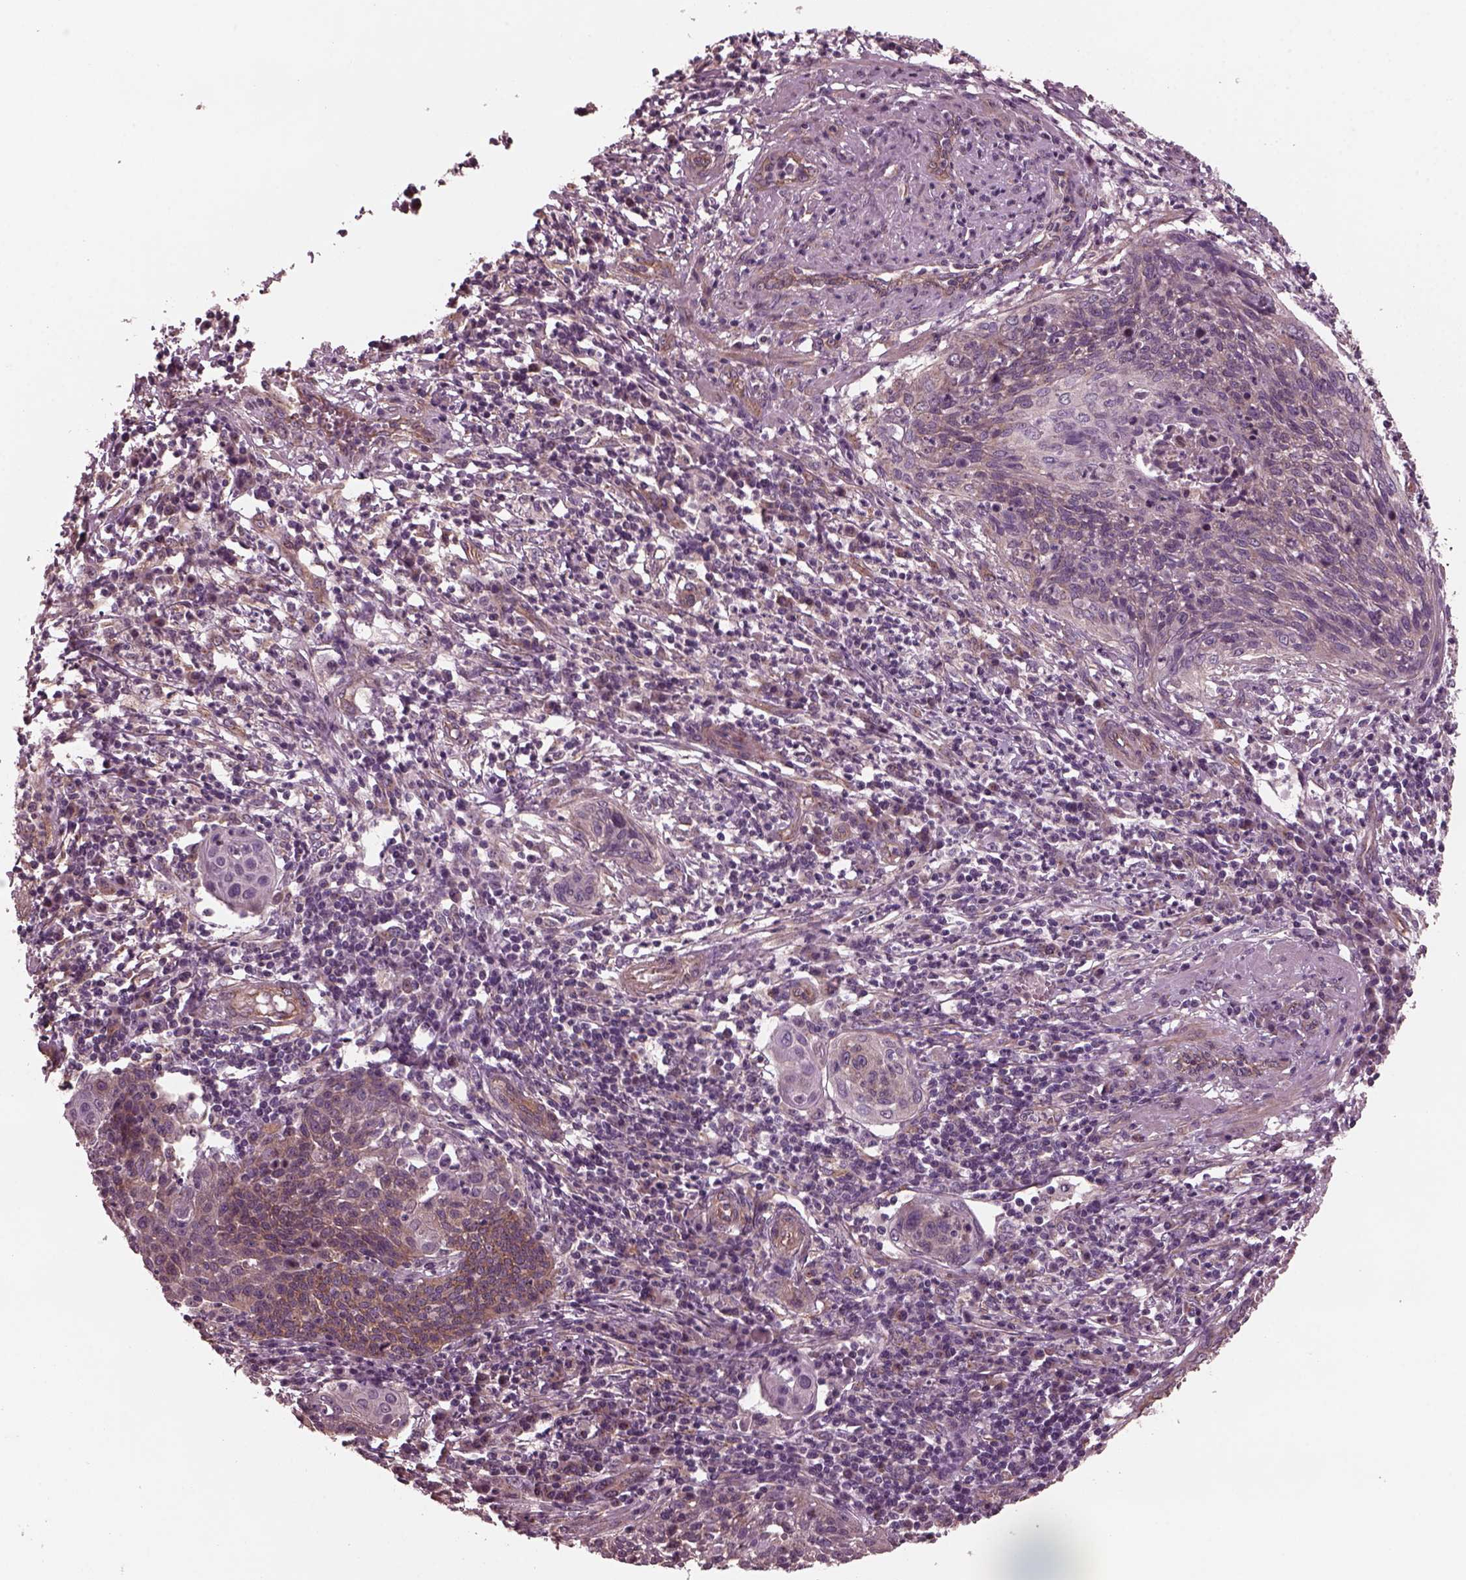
{"staining": {"intensity": "moderate", "quantity": "<25%", "location": "cytoplasmic/membranous"}, "tissue": "cervical cancer", "cell_type": "Tumor cells", "image_type": "cancer", "snomed": [{"axis": "morphology", "description": "Squamous cell carcinoma, NOS"}, {"axis": "topography", "description": "Cervix"}], "caption": "Squamous cell carcinoma (cervical) stained with a brown dye demonstrates moderate cytoplasmic/membranous positive staining in approximately <25% of tumor cells.", "gene": "TUBG1", "patient": {"sex": "female", "age": 34}}